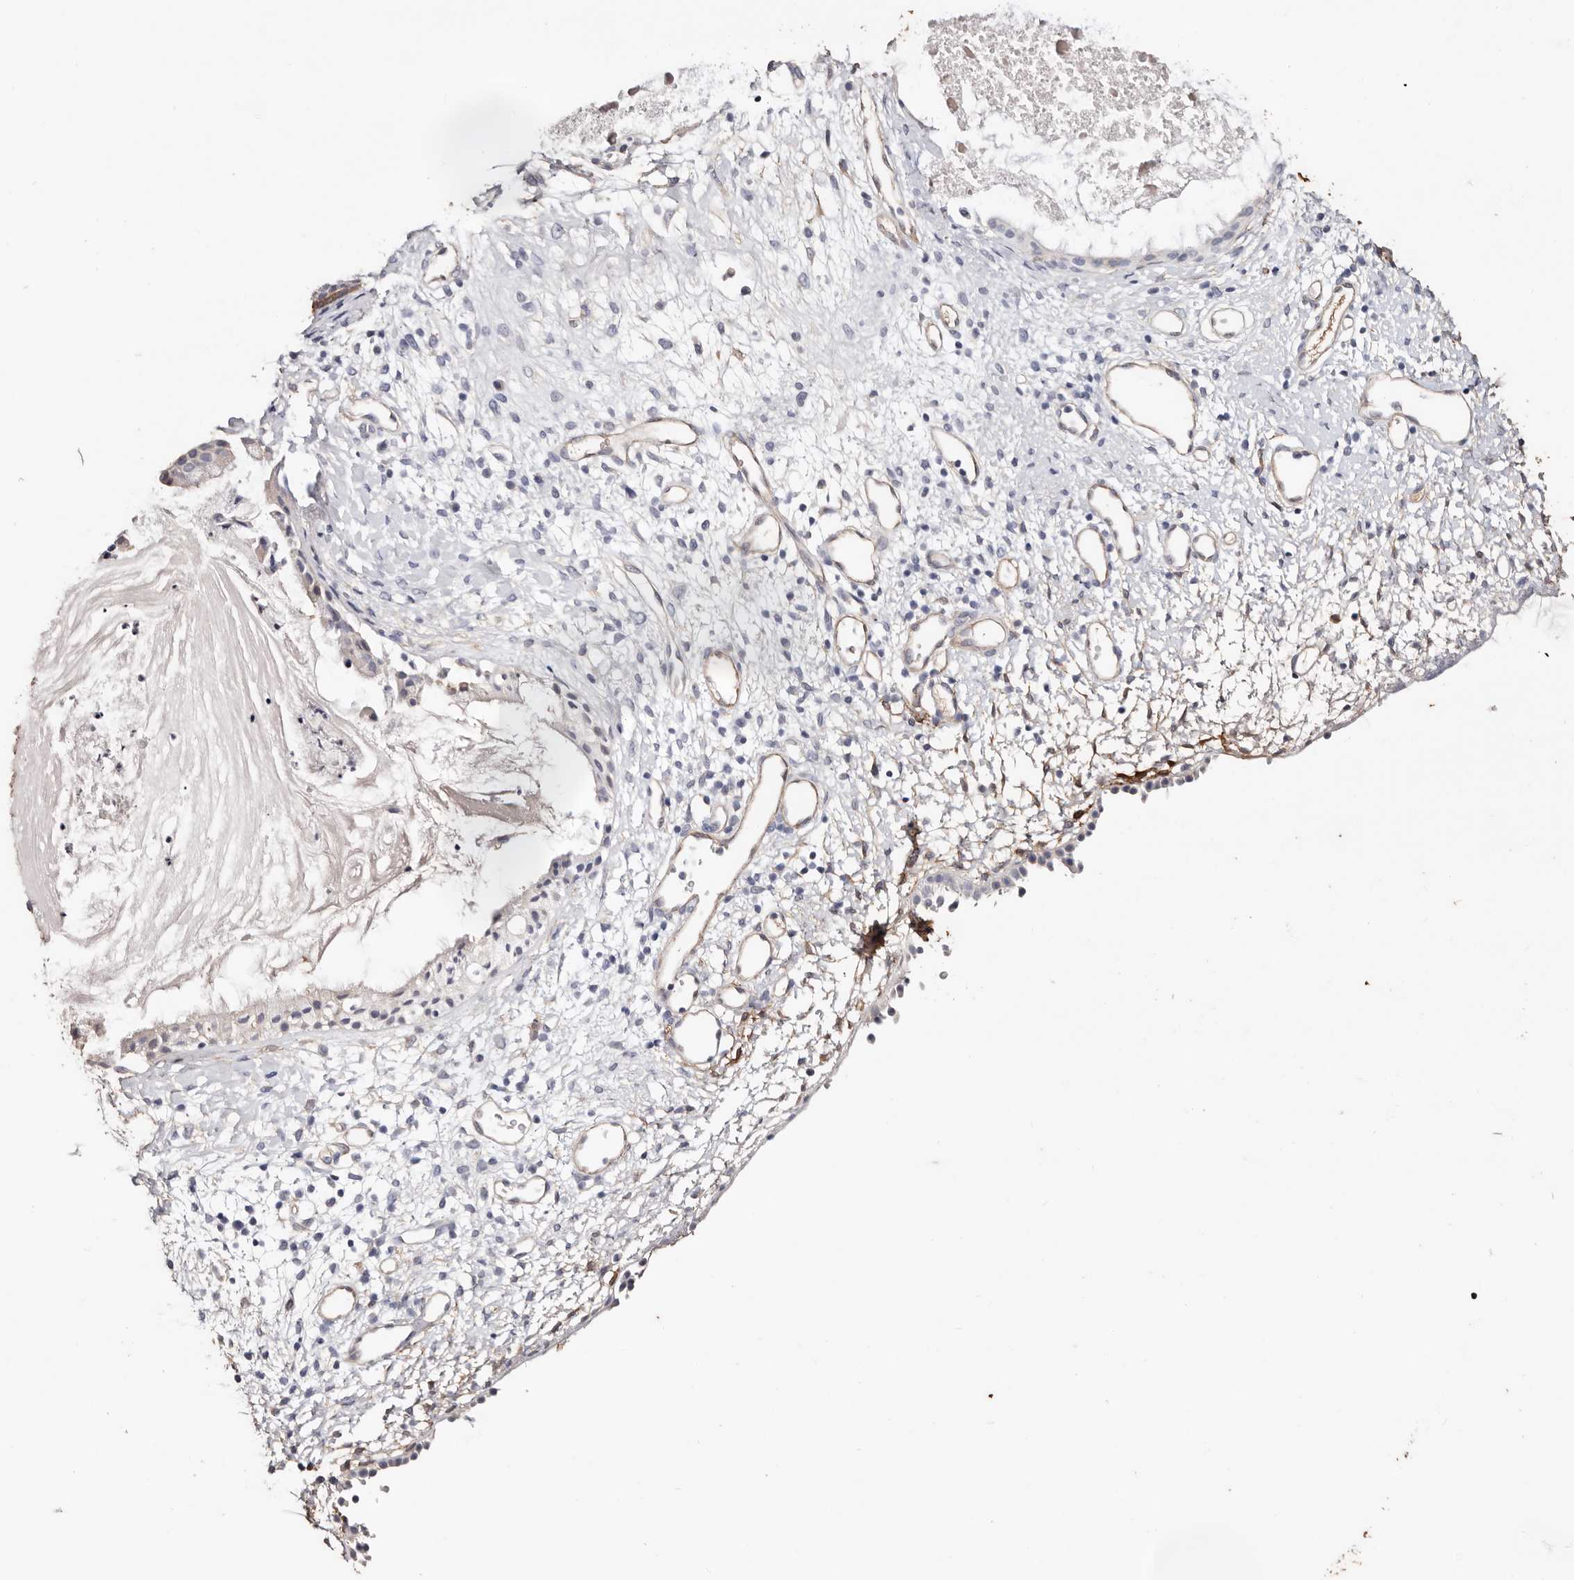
{"staining": {"intensity": "negative", "quantity": "none", "location": "none"}, "tissue": "nasopharynx", "cell_type": "Respiratory epithelial cells", "image_type": "normal", "snomed": [{"axis": "morphology", "description": "Normal tissue, NOS"}, {"axis": "topography", "description": "Nasopharynx"}], "caption": "Respiratory epithelial cells show no significant positivity in benign nasopharynx. (Immunohistochemistry, brightfield microscopy, high magnification).", "gene": "TGM2", "patient": {"sex": "male", "age": 22}}